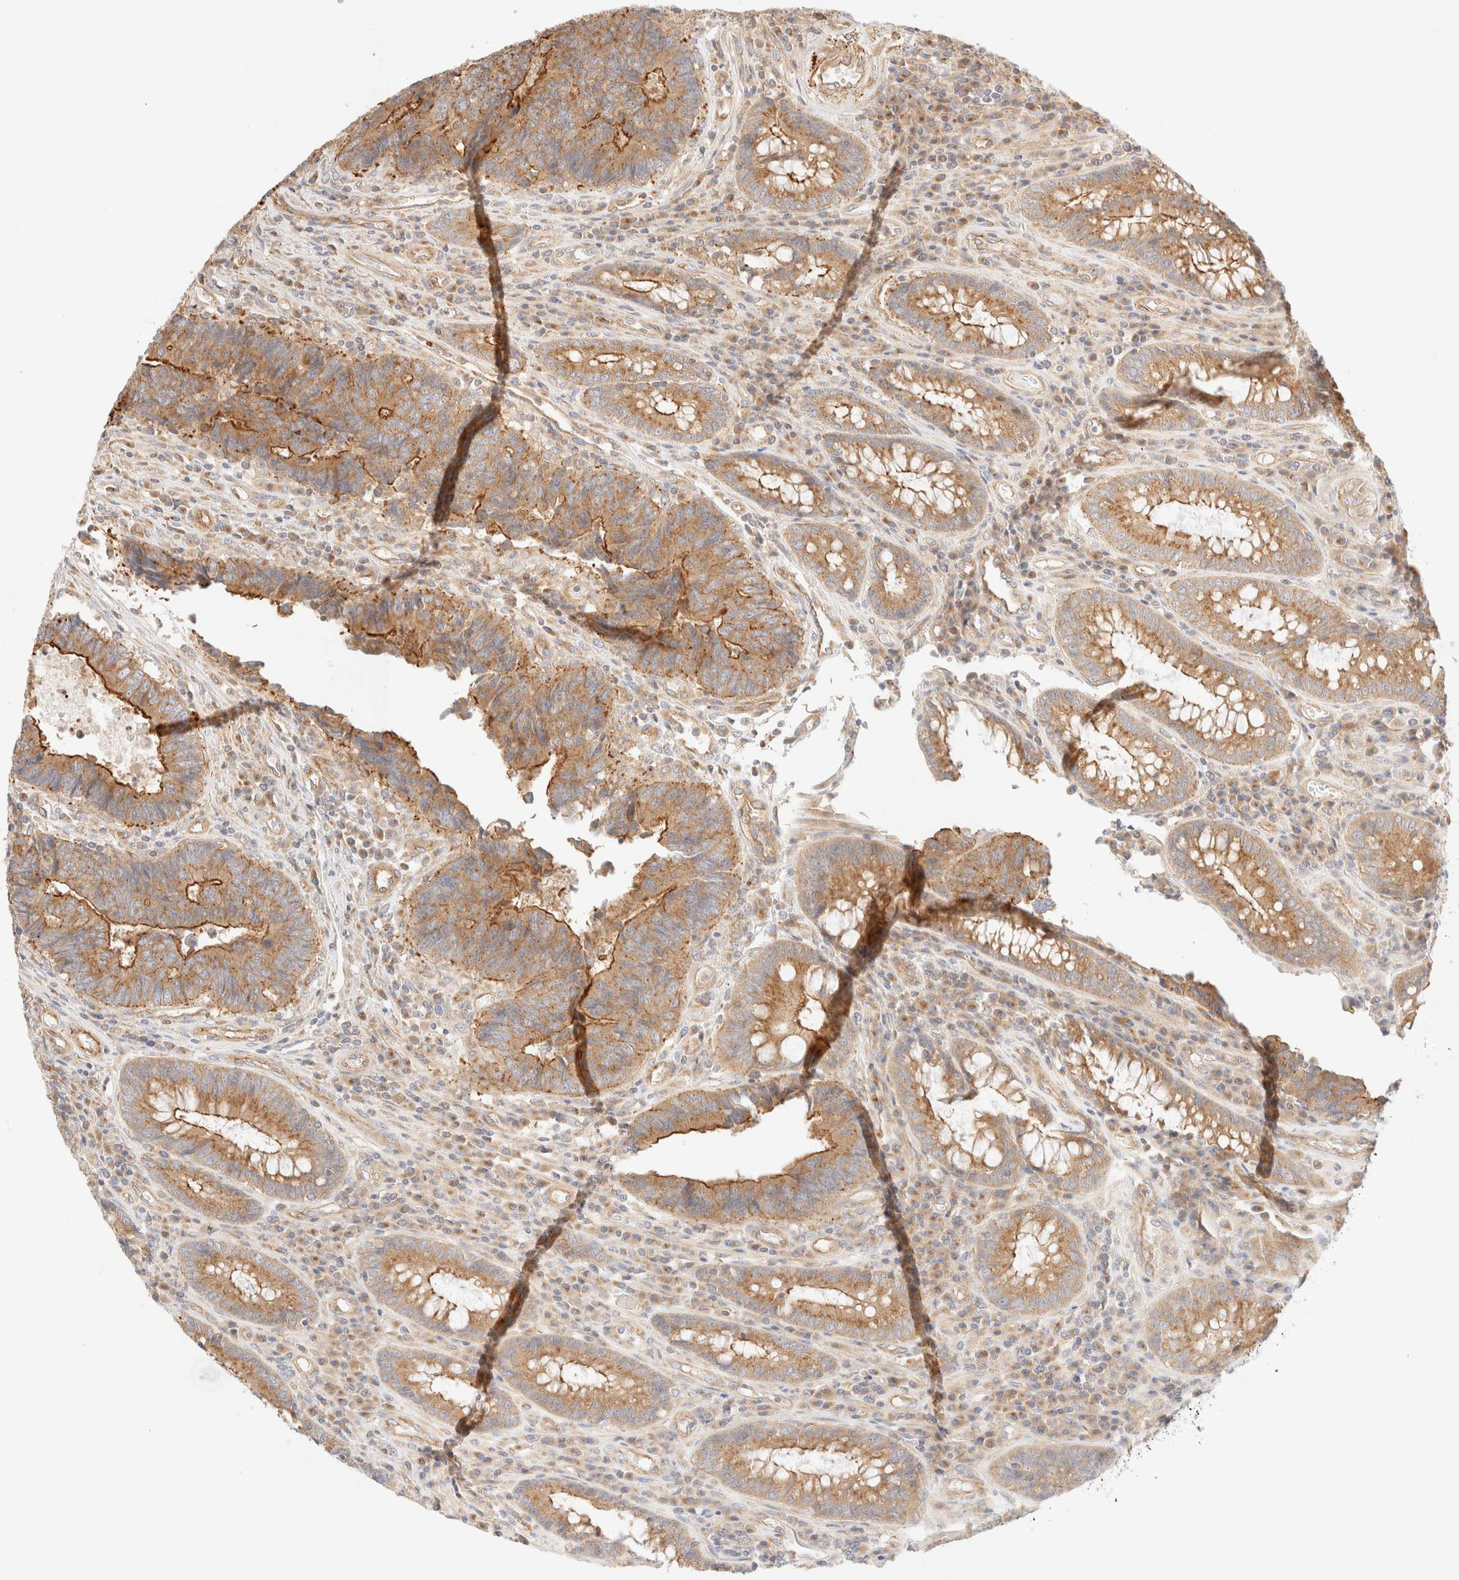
{"staining": {"intensity": "moderate", "quantity": ">75%", "location": "cytoplasmic/membranous"}, "tissue": "colorectal cancer", "cell_type": "Tumor cells", "image_type": "cancer", "snomed": [{"axis": "morphology", "description": "Adenocarcinoma, NOS"}, {"axis": "topography", "description": "Rectum"}], "caption": "A high-resolution image shows immunohistochemistry (IHC) staining of colorectal cancer, which demonstrates moderate cytoplasmic/membranous positivity in about >75% of tumor cells.", "gene": "MYO10", "patient": {"sex": "male", "age": 84}}